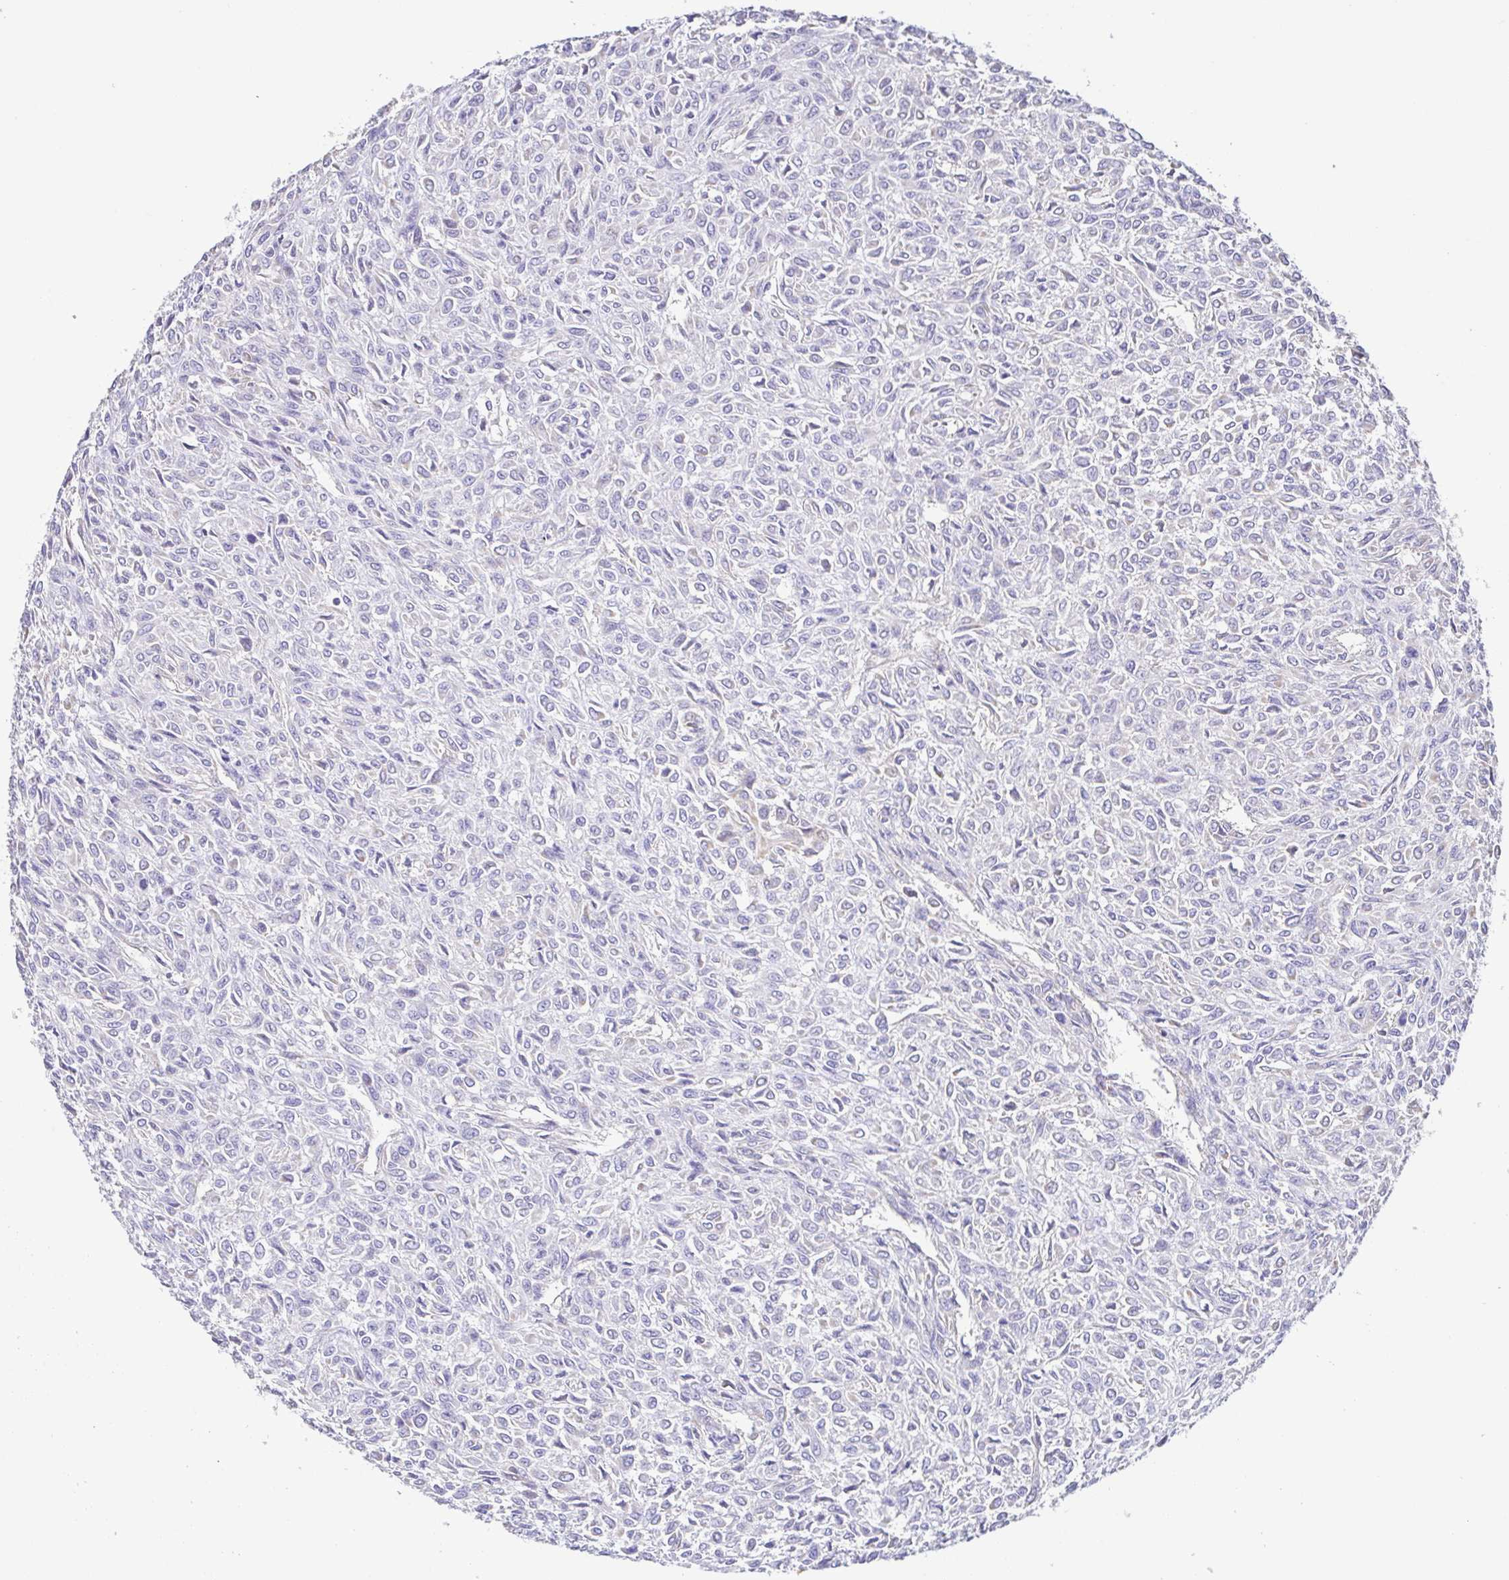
{"staining": {"intensity": "negative", "quantity": "none", "location": "none"}, "tissue": "renal cancer", "cell_type": "Tumor cells", "image_type": "cancer", "snomed": [{"axis": "morphology", "description": "Adenocarcinoma, NOS"}, {"axis": "topography", "description": "Kidney"}], "caption": "There is no significant expression in tumor cells of renal cancer. Brightfield microscopy of IHC stained with DAB (brown) and hematoxylin (blue), captured at high magnification.", "gene": "GINM1", "patient": {"sex": "male", "age": 58}}